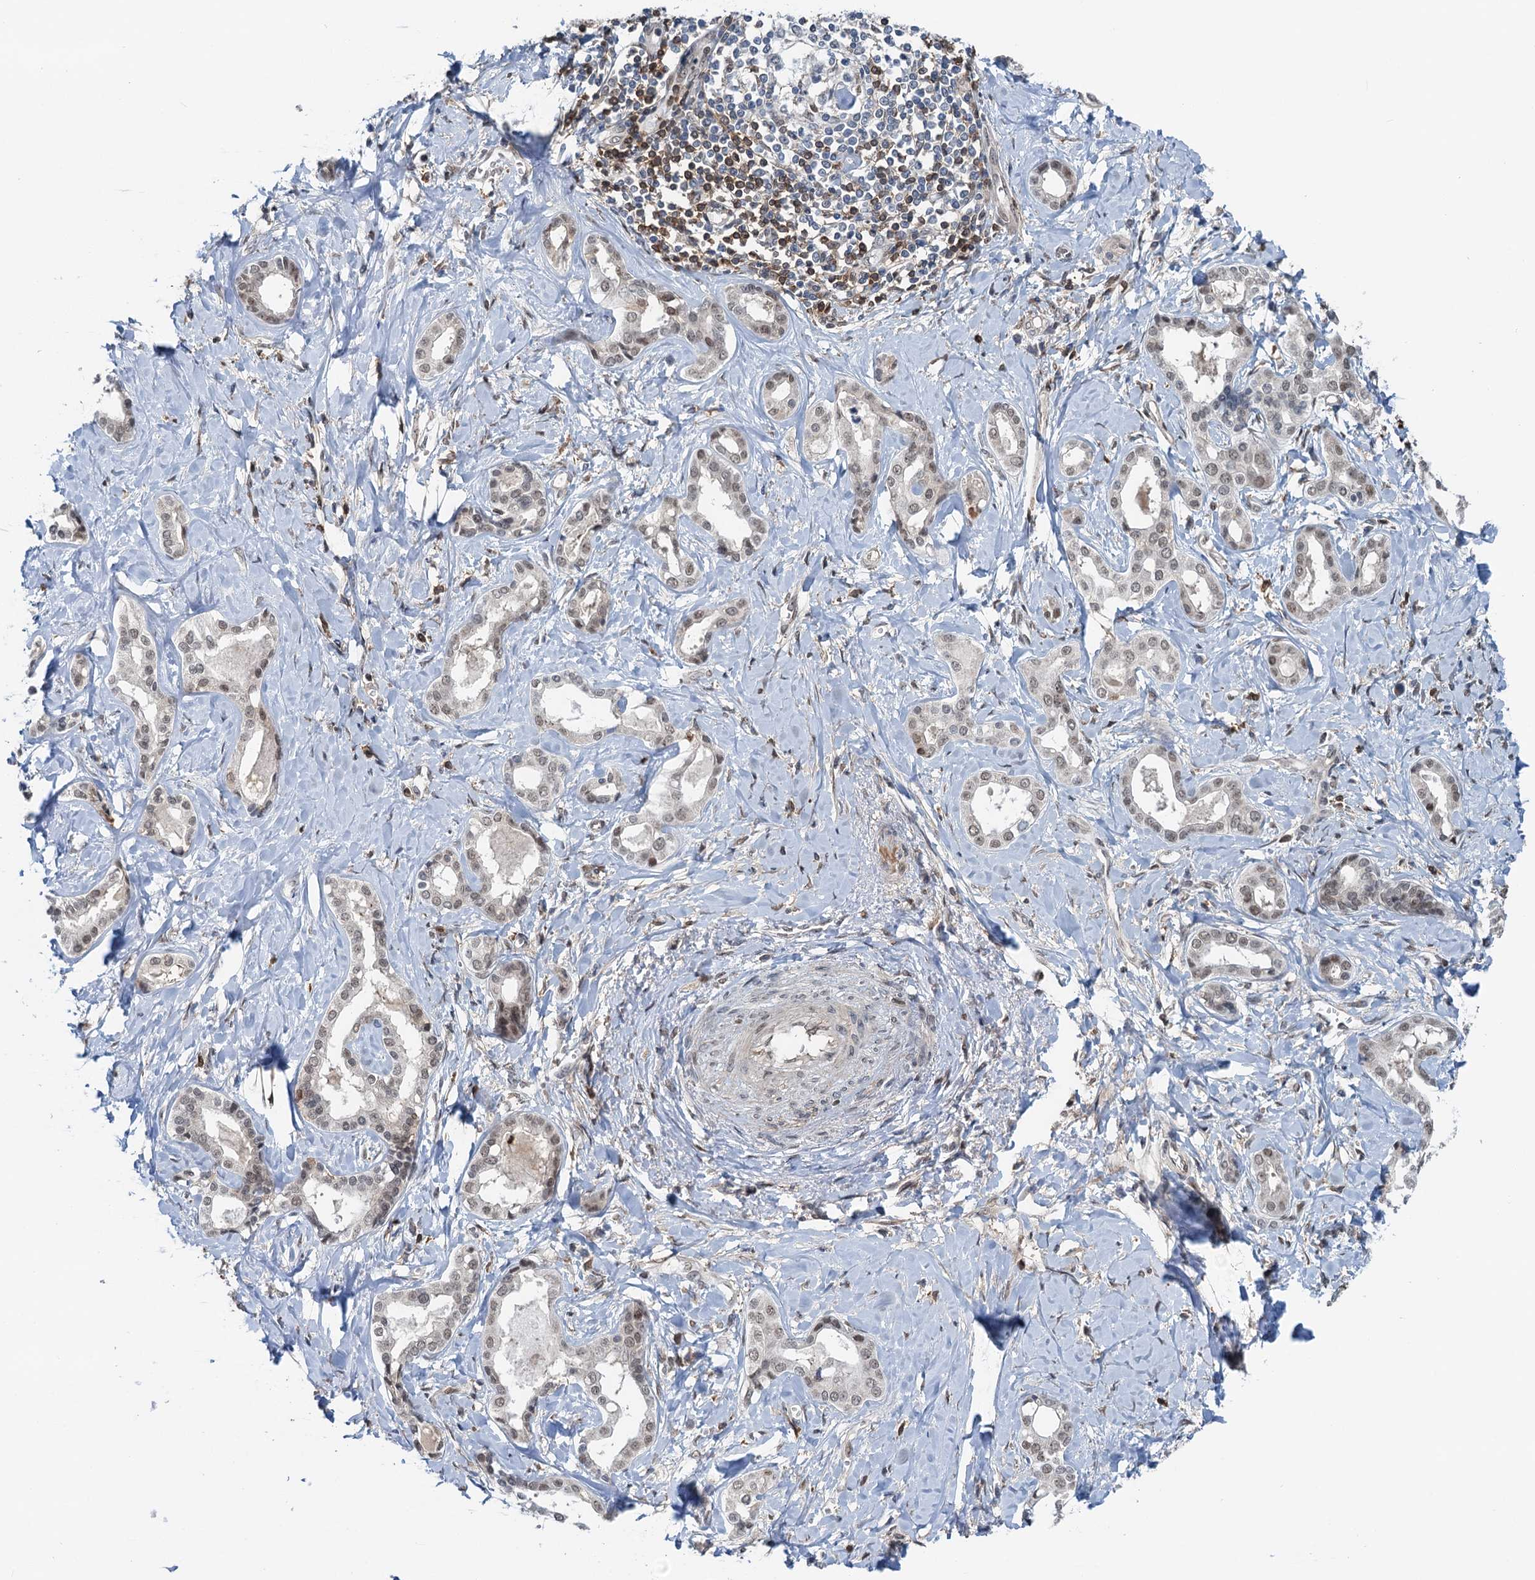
{"staining": {"intensity": "weak", "quantity": "25%-75%", "location": "nuclear"}, "tissue": "liver cancer", "cell_type": "Tumor cells", "image_type": "cancer", "snomed": [{"axis": "morphology", "description": "Cholangiocarcinoma"}, {"axis": "topography", "description": "Liver"}], "caption": "Immunohistochemical staining of human liver cancer reveals weak nuclear protein positivity in about 25%-75% of tumor cells.", "gene": "ZNF609", "patient": {"sex": "female", "age": 77}}